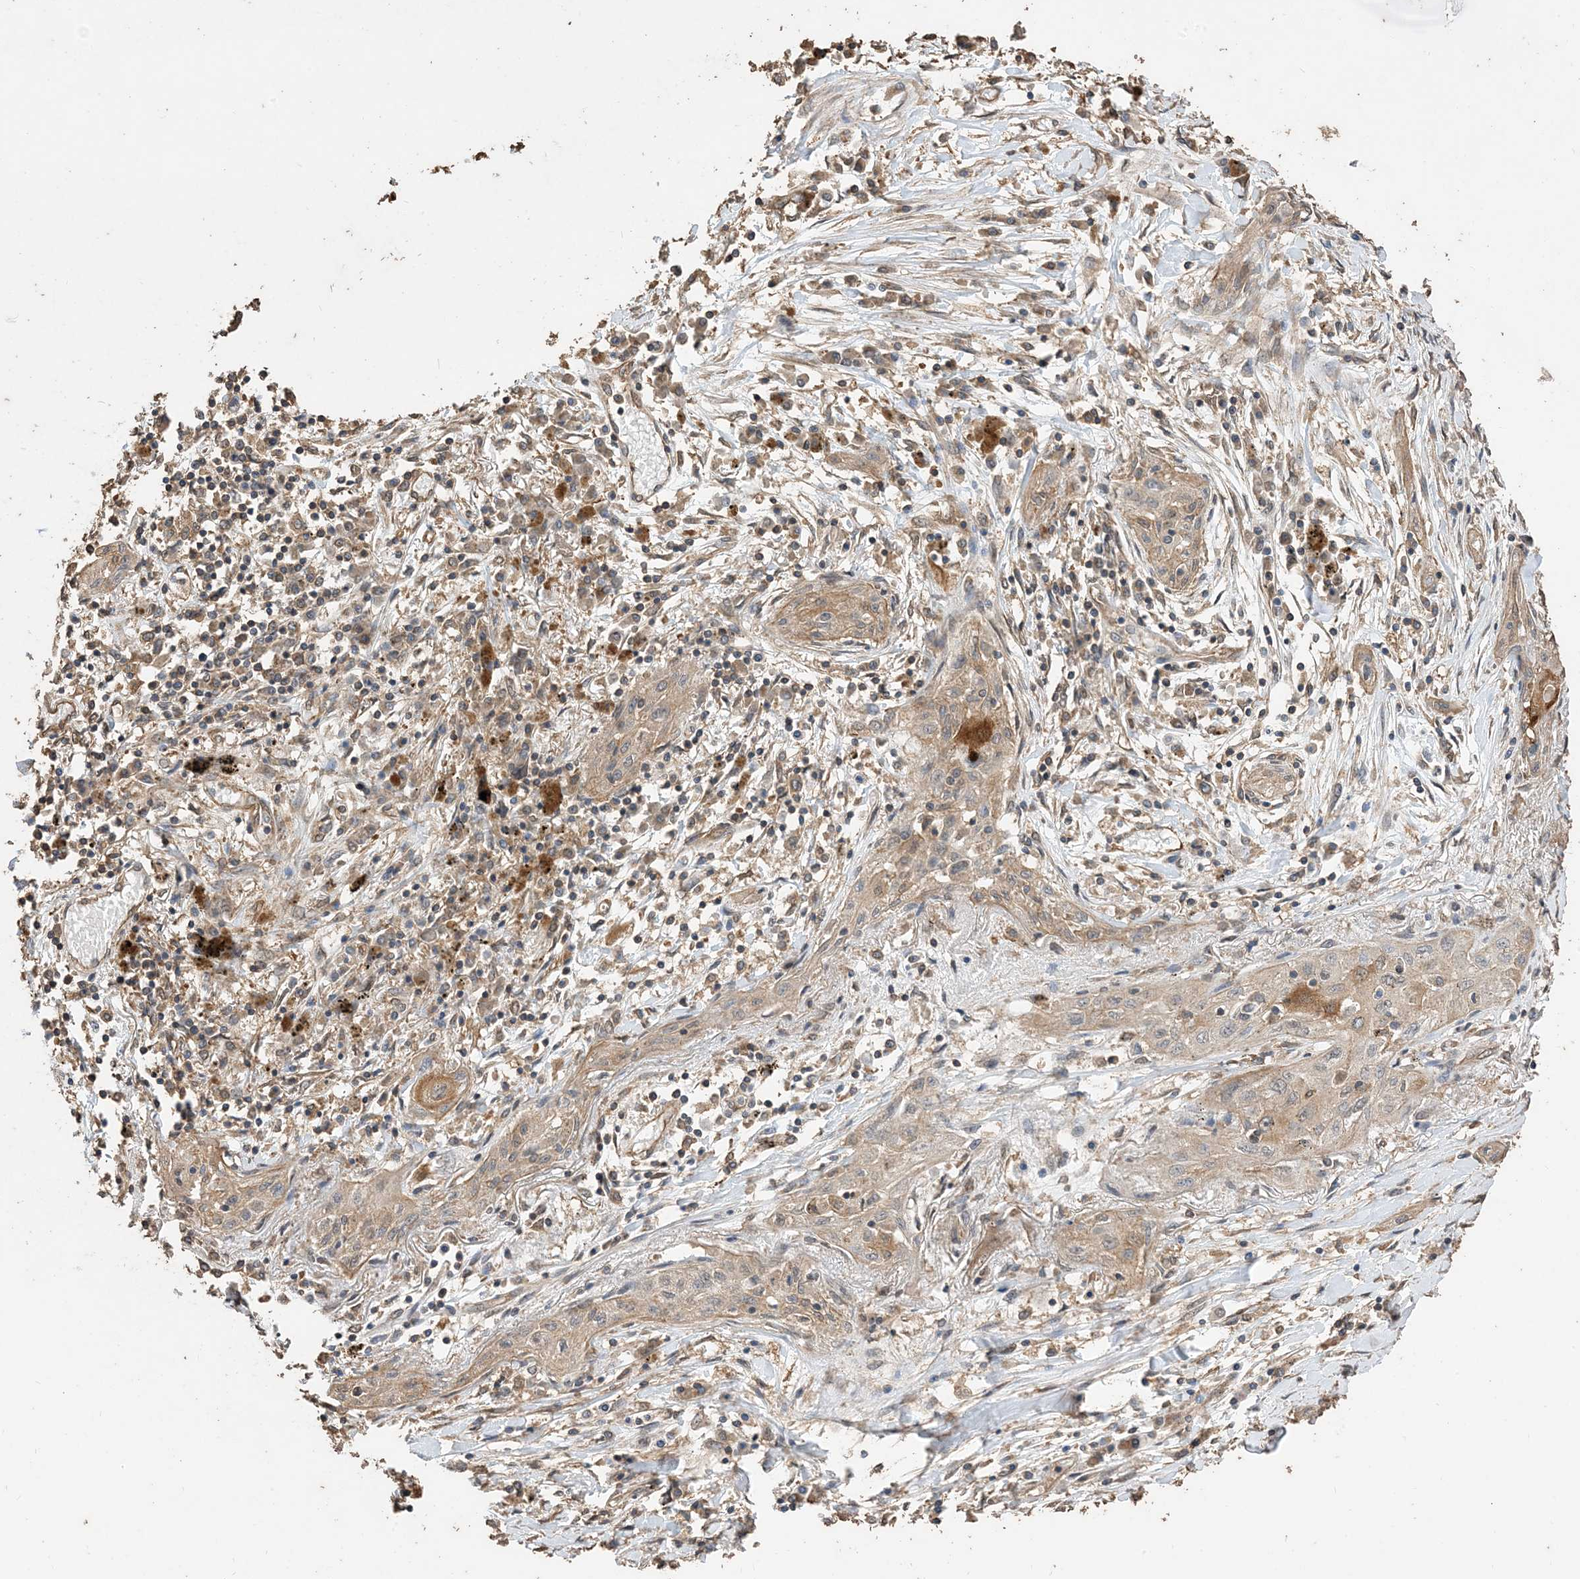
{"staining": {"intensity": "moderate", "quantity": "25%-75%", "location": "cytoplasmic/membranous"}, "tissue": "lung cancer", "cell_type": "Tumor cells", "image_type": "cancer", "snomed": [{"axis": "morphology", "description": "Squamous cell carcinoma, NOS"}, {"axis": "topography", "description": "Lung"}], "caption": "Protein staining of lung cancer tissue demonstrates moderate cytoplasmic/membranous staining in about 25%-75% of tumor cells.", "gene": "ZKSCAN5", "patient": {"sex": "female", "age": 47}}